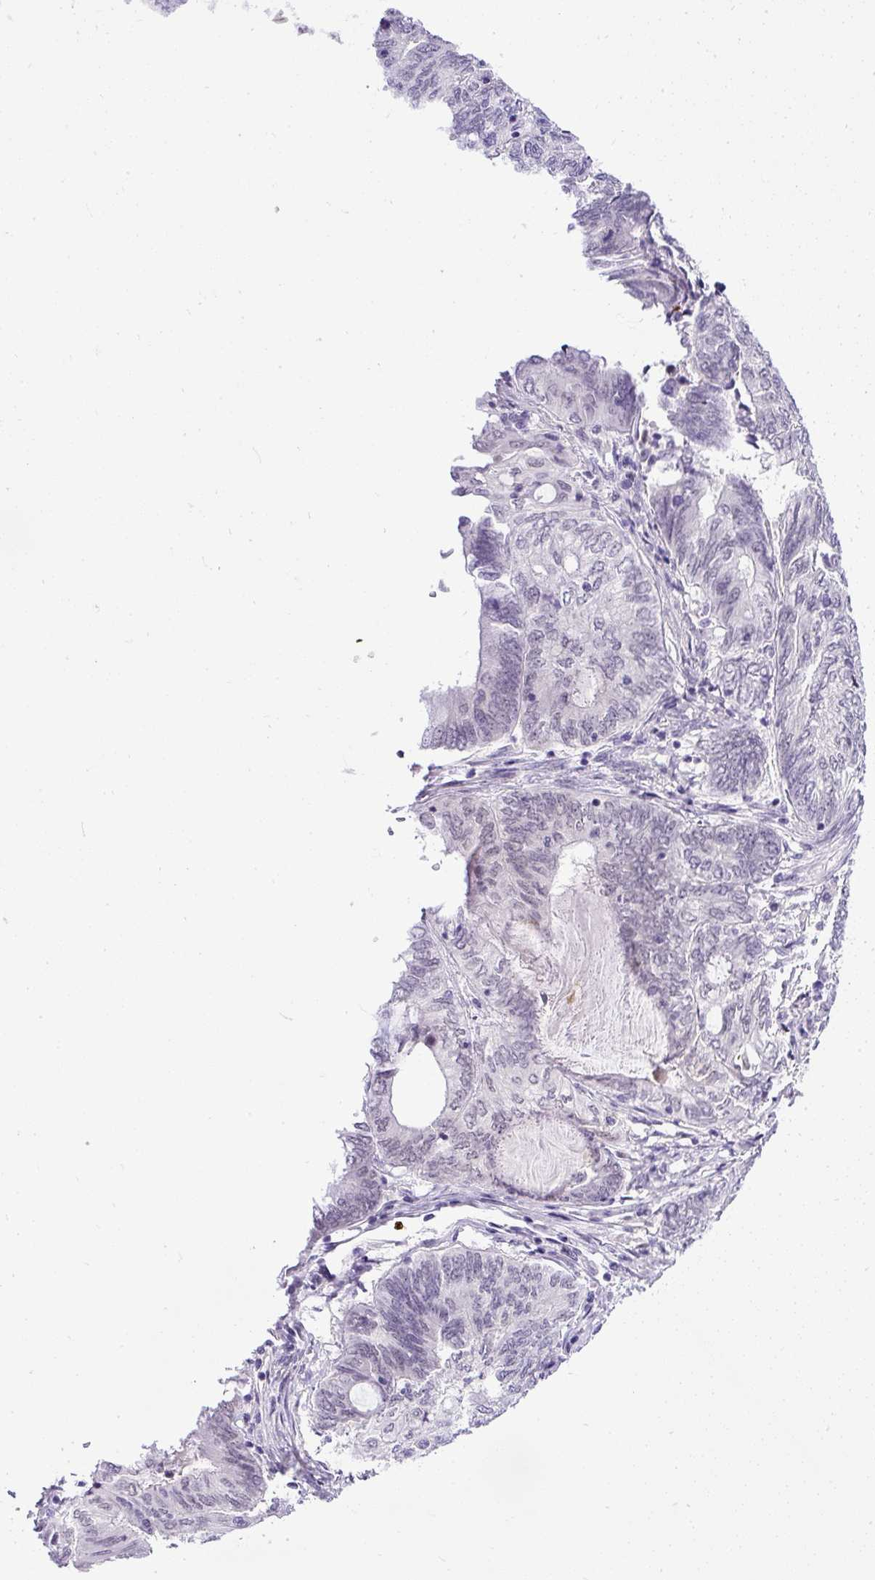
{"staining": {"intensity": "negative", "quantity": "none", "location": "none"}, "tissue": "endometrial cancer", "cell_type": "Tumor cells", "image_type": "cancer", "snomed": [{"axis": "morphology", "description": "Adenocarcinoma, NOS"}, {"axis": "topography", "description": "Uterus"}, {"axis": "topography", "description": "Endometrium"}], "caption": "IHC histopathology image of neoplastic tissue: endometrial cancer (adenocarcinoma) stained with DAB (3,3'-diaminobenzidine) reveals no significant protein staining in tumor cells. (DAB (3,3'-diaminobenzidine) immunohistochemistry, high magnification).", "gene": "WNT10B", "patient": {"sex": "female", "age": 70}}